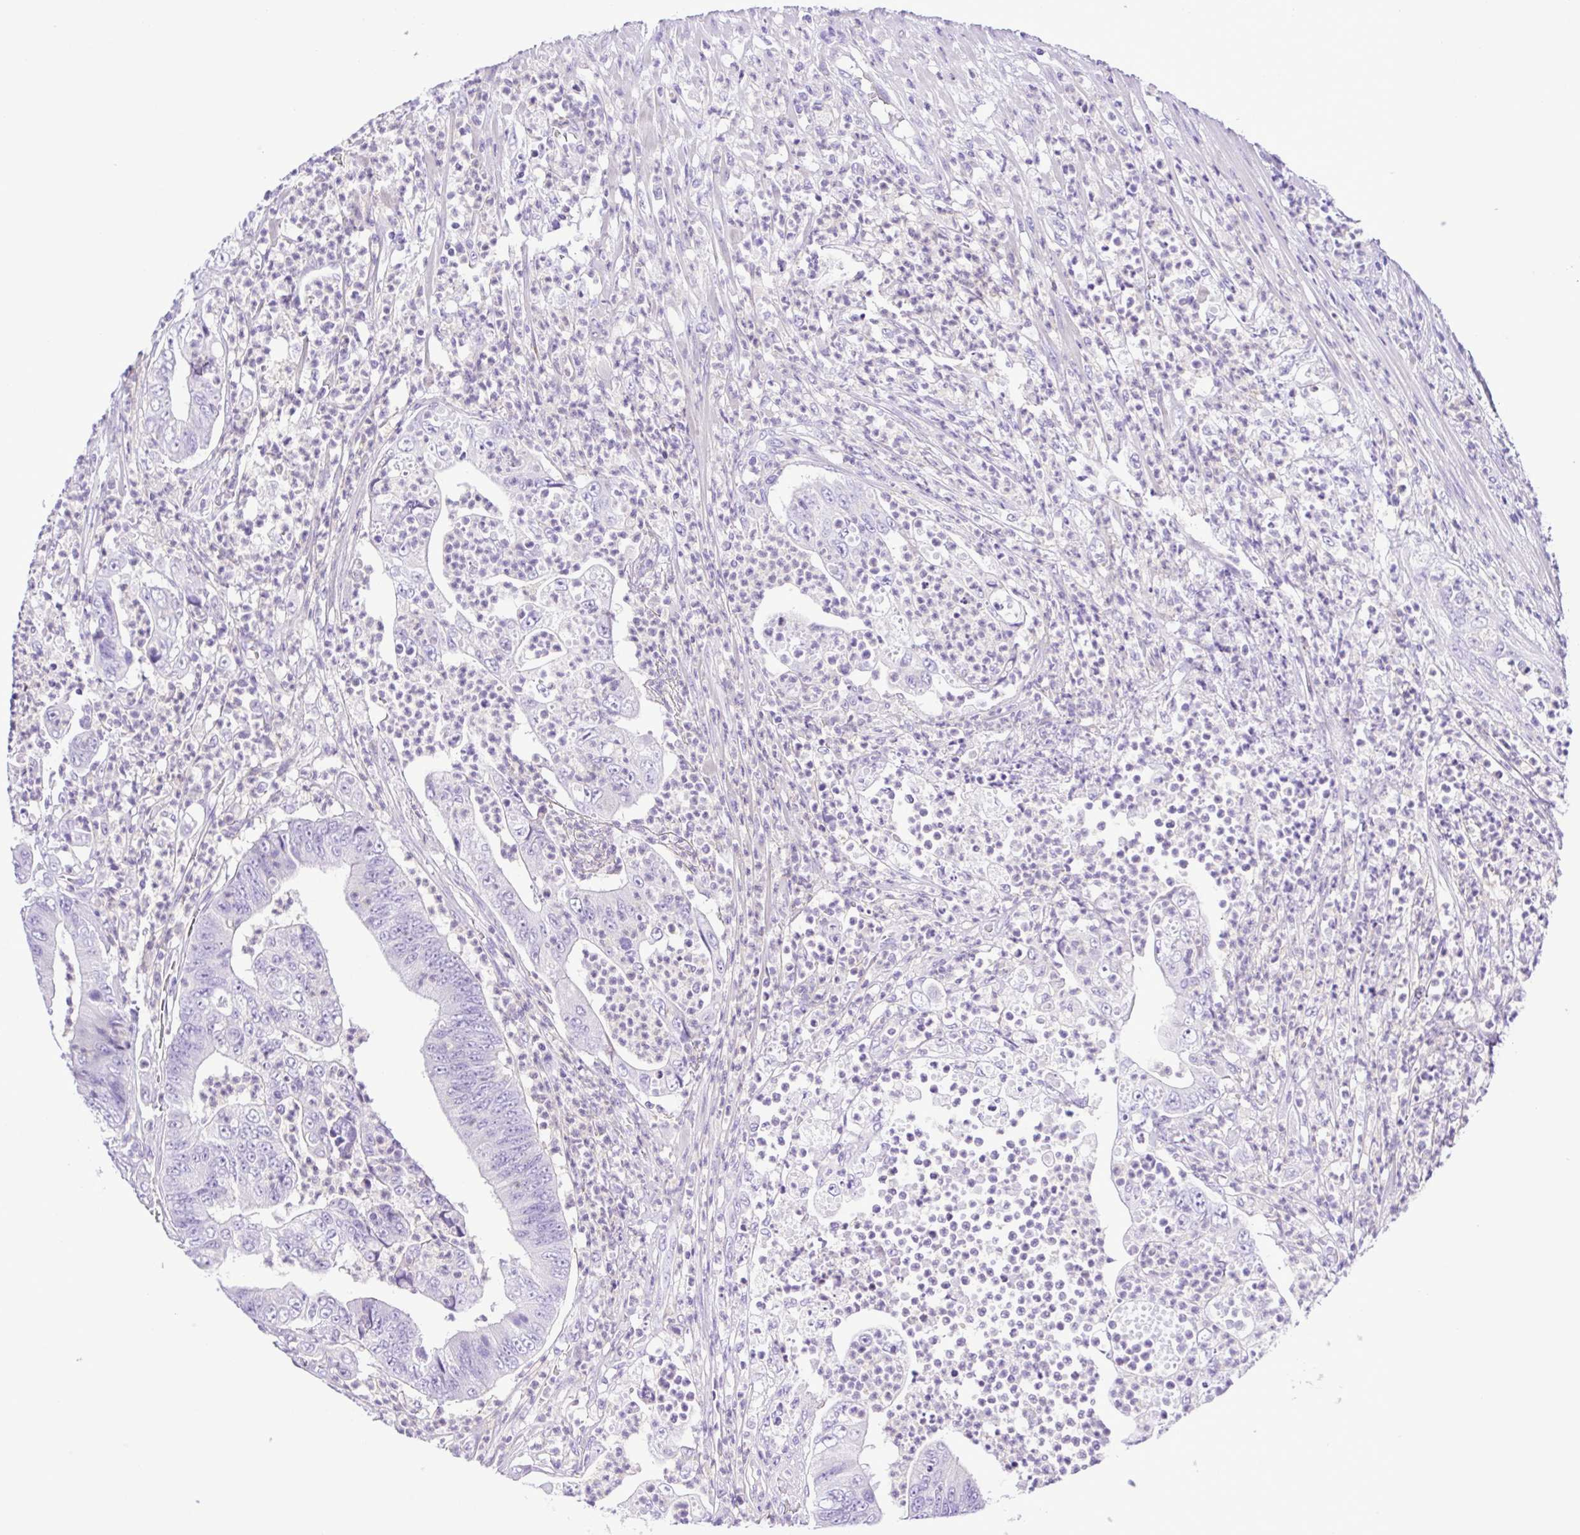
{"staining": {"intensity": "negative", "quantity": "none", "location": "none"}, "tissue": "colorectal cancer", "cell_type": "Tumor cells", "image_type": "cancer", "snomed": [{"axis": "morphology", "description": "Adenocarcinoma, NOS"}, {"axis": "topography", "description": "Colon"}], "caption": "IHC of human colorectal cancer reveals no staining in tumor cells.", "gene": "SYT1", "patient": {"sex": "female", "age": 48}}